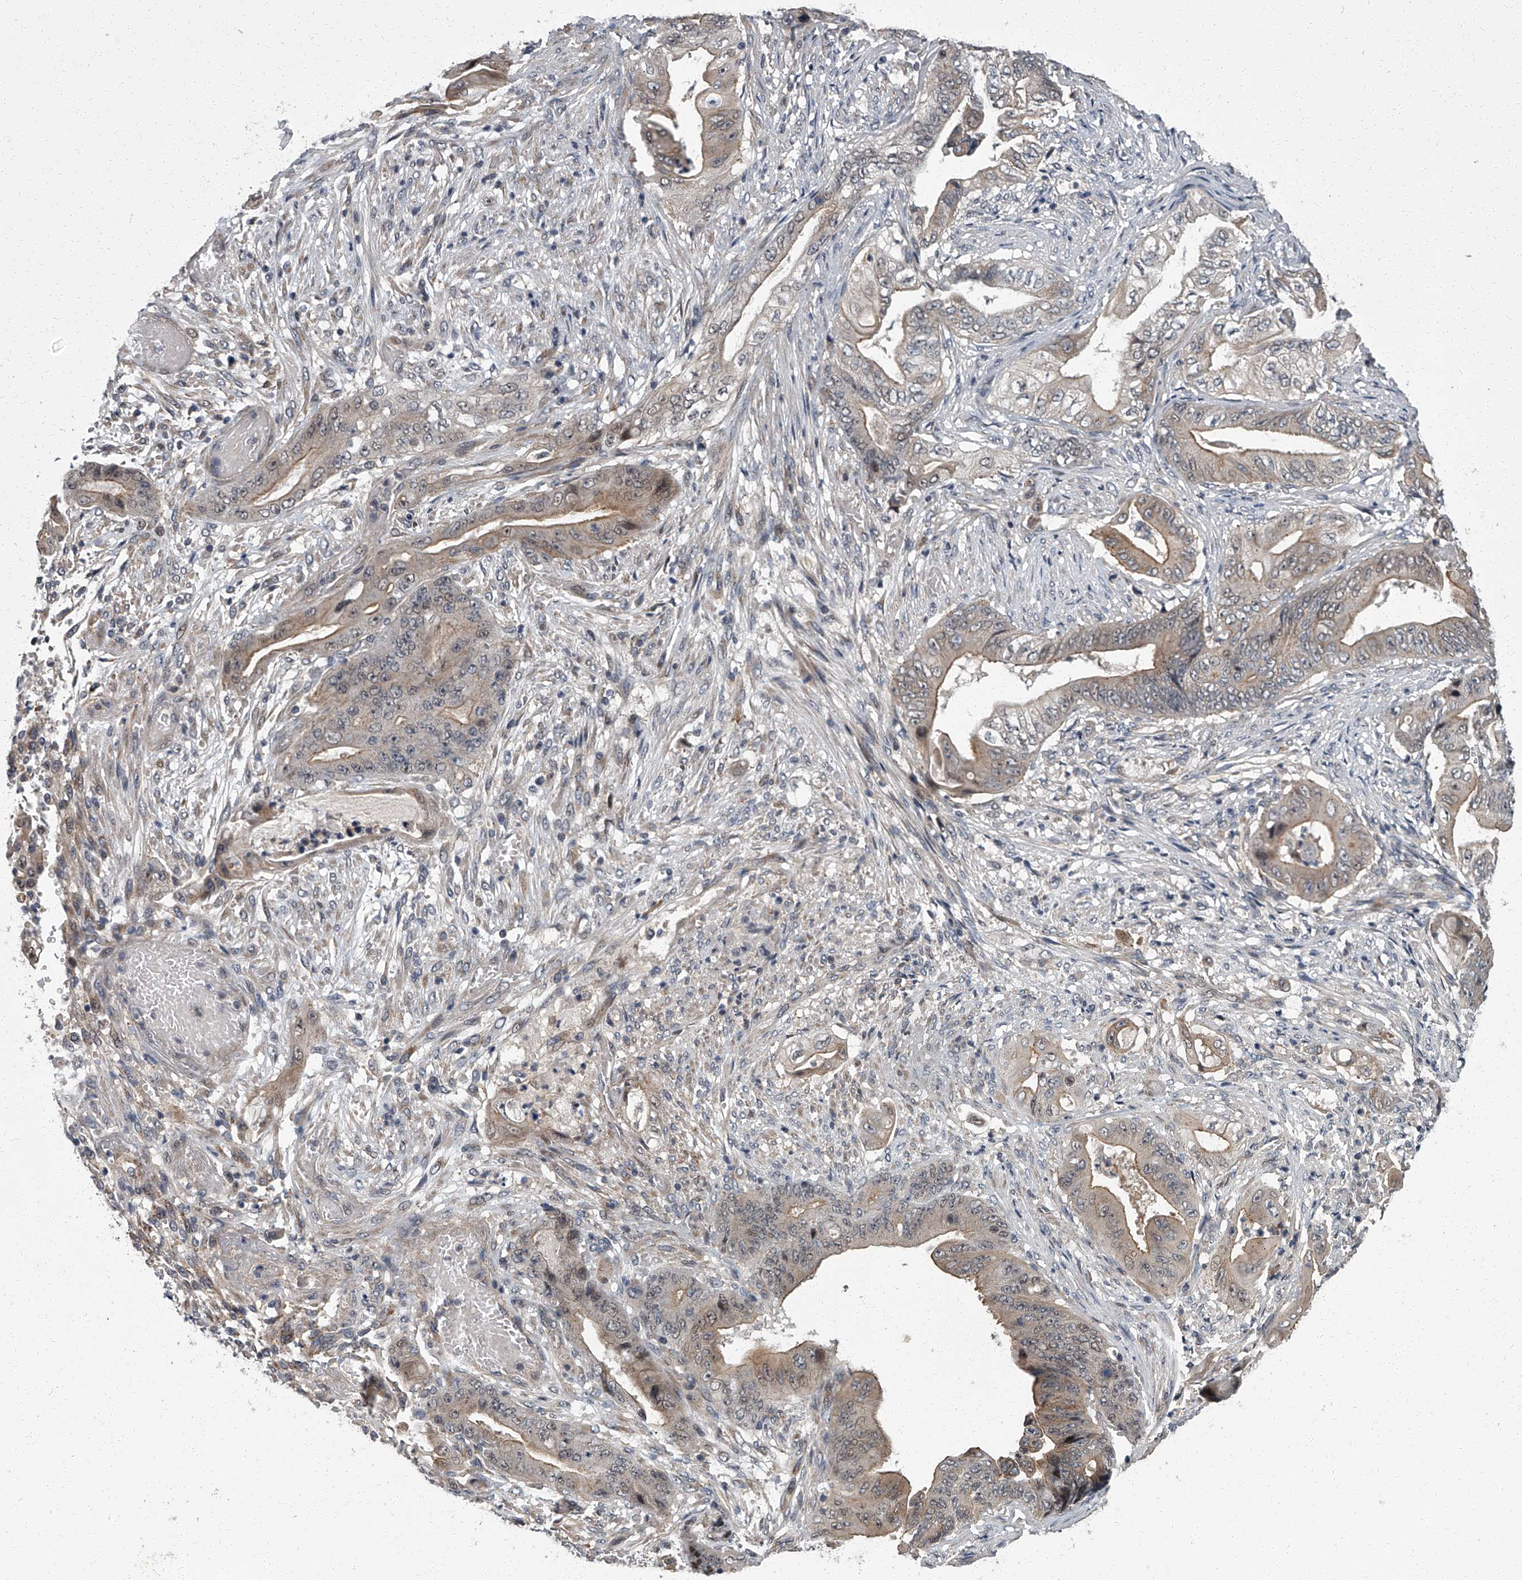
{"staining": {"intensity": "moderate", "quantity": "<25%", "location": "cytoplasmic/membranous,nuclear"}, "tissue": "stomach cancer", "cell_type": "Tumor cells", "image_type": "cancer", "snomed": [{"axis": "morphology", "description": "Adenocarcinoma, NOS"}, {"axis": "topography", "description": "Stomach"}], "caption": "This histopathology image displays stomach adenocarcinoma stained with IHC to label a protein in brown. The cytoplasmic/membranous and nuclear of tumor cells show moderate positivity for the protein. Nuclei are counter-stained blue.", "gene": "ZNF274", "patient": {"sex": "female", "age": 73}}